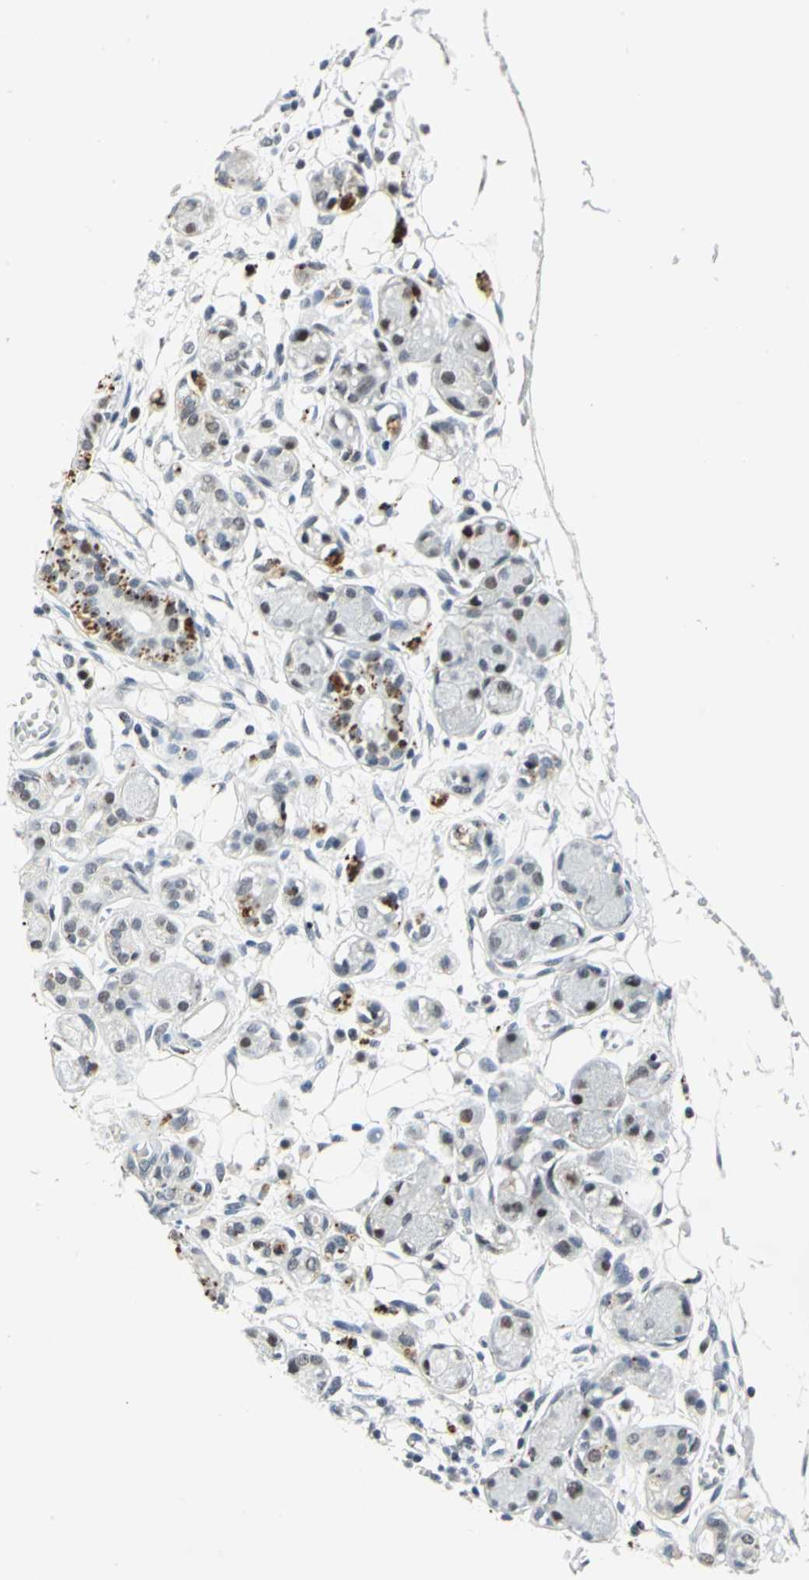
{"staining": {"intensity": "negative", "quantity": "none", "location": "none"}, "tissue": "adipose tissue", "cell_type": "Adipocytes", "image_type": "normal", "snomed": [{"axis": "morphology", "description": "Normal tissue, NOS"}, {"axis": "morphology", "description": "Inflammation, NOS"}, {"axis": "topography", "description": "Vascular tissue"}, {"axis": "topography", "description": "Salivary gland"}], "caption": "Immunohistochemical staining of benign human adipose tissue reveals no significant staining in adipocytes. (DAB IHC with hematoxylin counter stain).", "gene": "RAD17", "patient": {"sex": "female", "age": 75}}